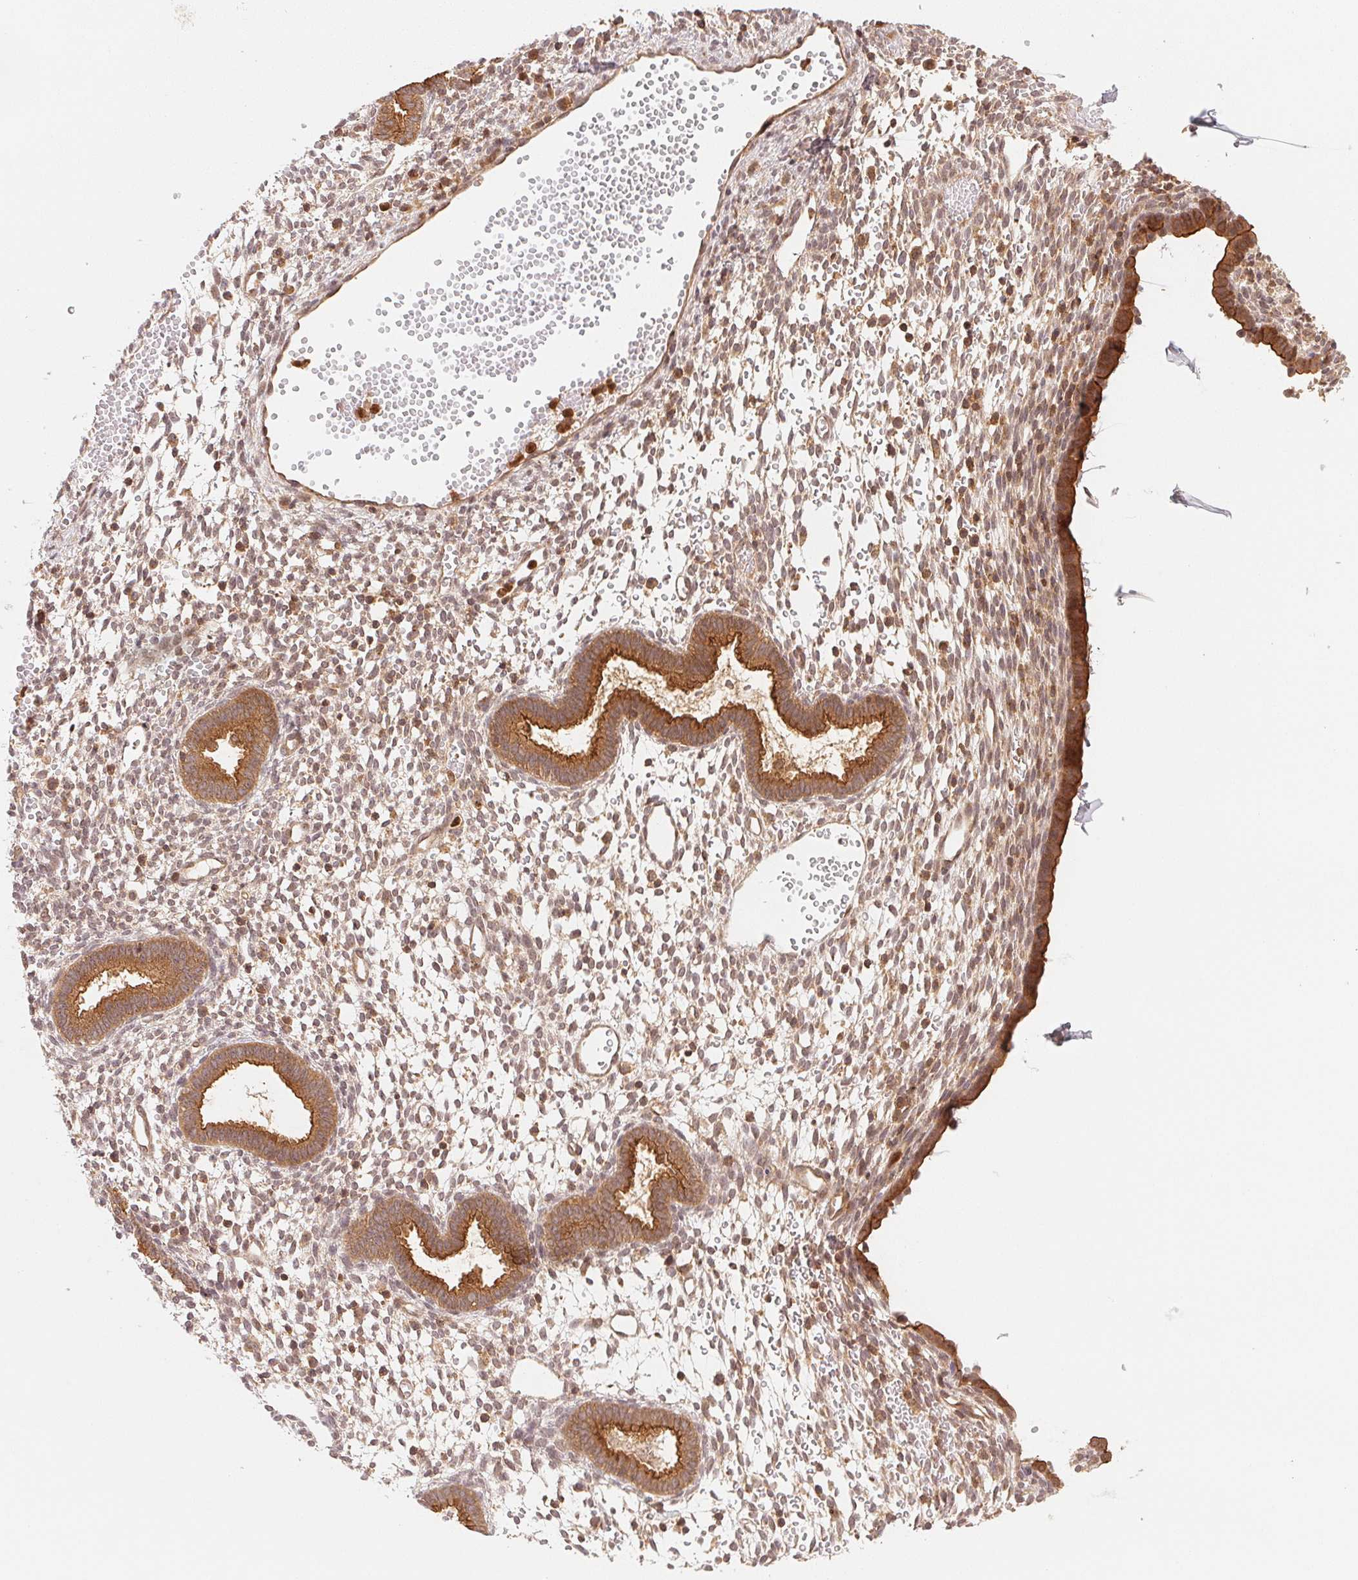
{"staining": {"intensity": "weak", "quantity": "25%-75%", "location": "cytoplasmic/membranous,nuclear"}, "tissue": "endometrium", "cell_type": "Cells in endometrial stroma", "image_type": "normal", "snomed": [{"axis": "morphology", "description": "Normal tissue, NOS"}, {"axis": "topography", "description": "Endometrium"}], "caption": "A high-resolution photomicrograph shows immunohistochemistry staining of normal endometrium, which exhibits weak cytoplasmic/membranous,nuclear expression in about 25%-75% of cells in endometrial stroma.", "gene": "CCDC102B", "patient": {"sex": "female", "age": 36}}